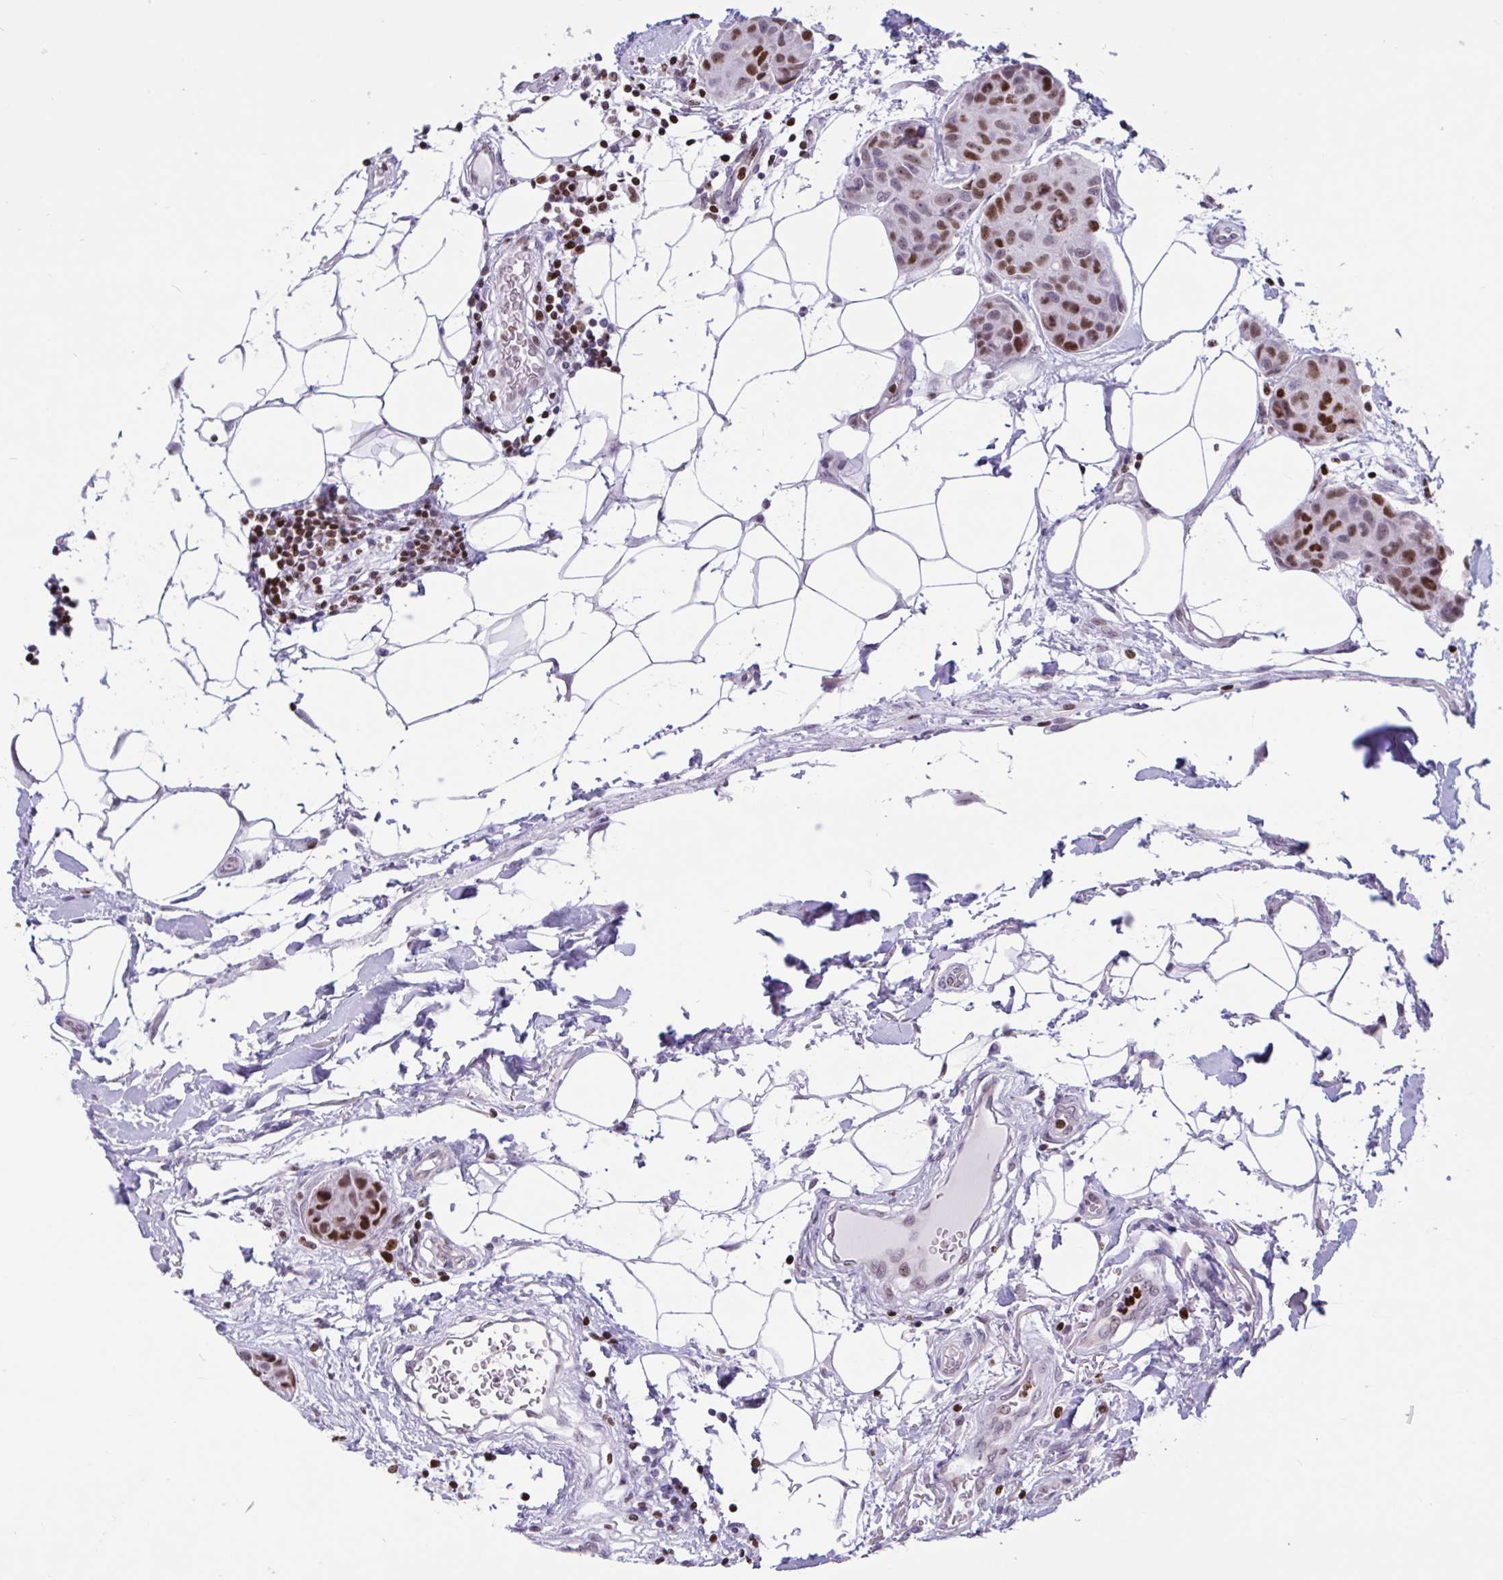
{"staining": {"intensity": "strong", "quantity": ">75%", "location": "nuclear"}, "tissue": "breast cancer", "cell_type": "Tumor cells", "image_type": "cancer", "snomed": [{"axis": "morphology", "description": "Duct carcinoma"}, {"axis": "topography", "description": "Breast"}, {"axis": "topography", "description": "Lymph node"}], "caption": "Approximately >75% of tumor cells in human breast cancer (infiltrating ductal carcinoma) reveal strong nuclear protein staining as visualized by brown immunohistochemical staining.", "gene": "HMGB2", "patient": {"sex": "female", "age": 80}}